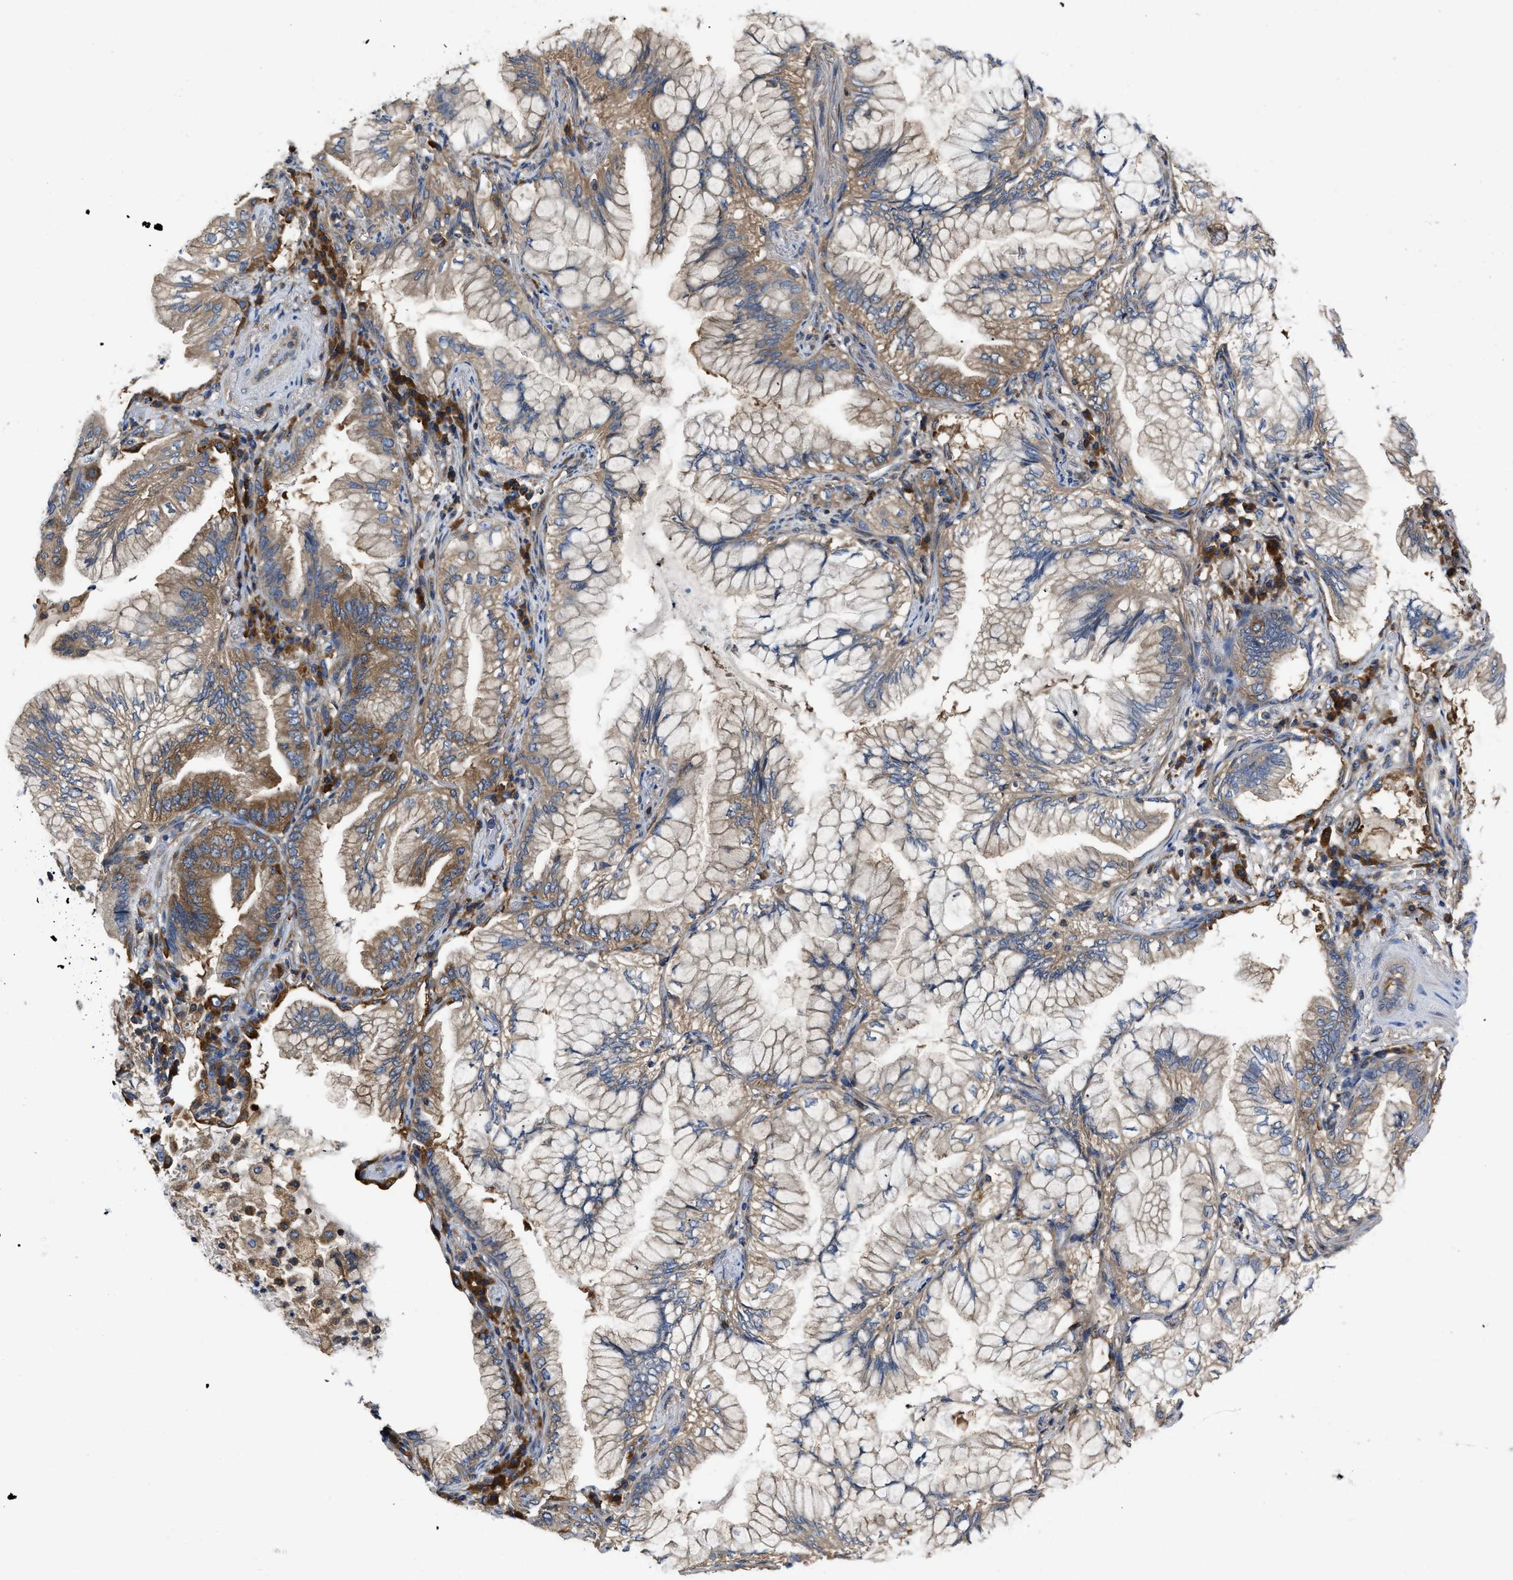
{"staining": {"intensity": "moderate", "quantity": ">75%", "location": "cytoplasmic/membranous"}, "tissue": "lung cancer", "cell_type": "Tumor cells", "image_type": "cancer", "snomed": [{"axis": "morphology", "description": "Adenocarcinoma, NOS"}, {"axis": "topography", "description": "Lung"}], "caption": "Protein analysis of lung cancer tissue shows moderate cytoplasmic/membranous staining in approximately >75% of tumor cells.", "gene": "YARS1", "patient": {"sex": "female", "age": 70}}